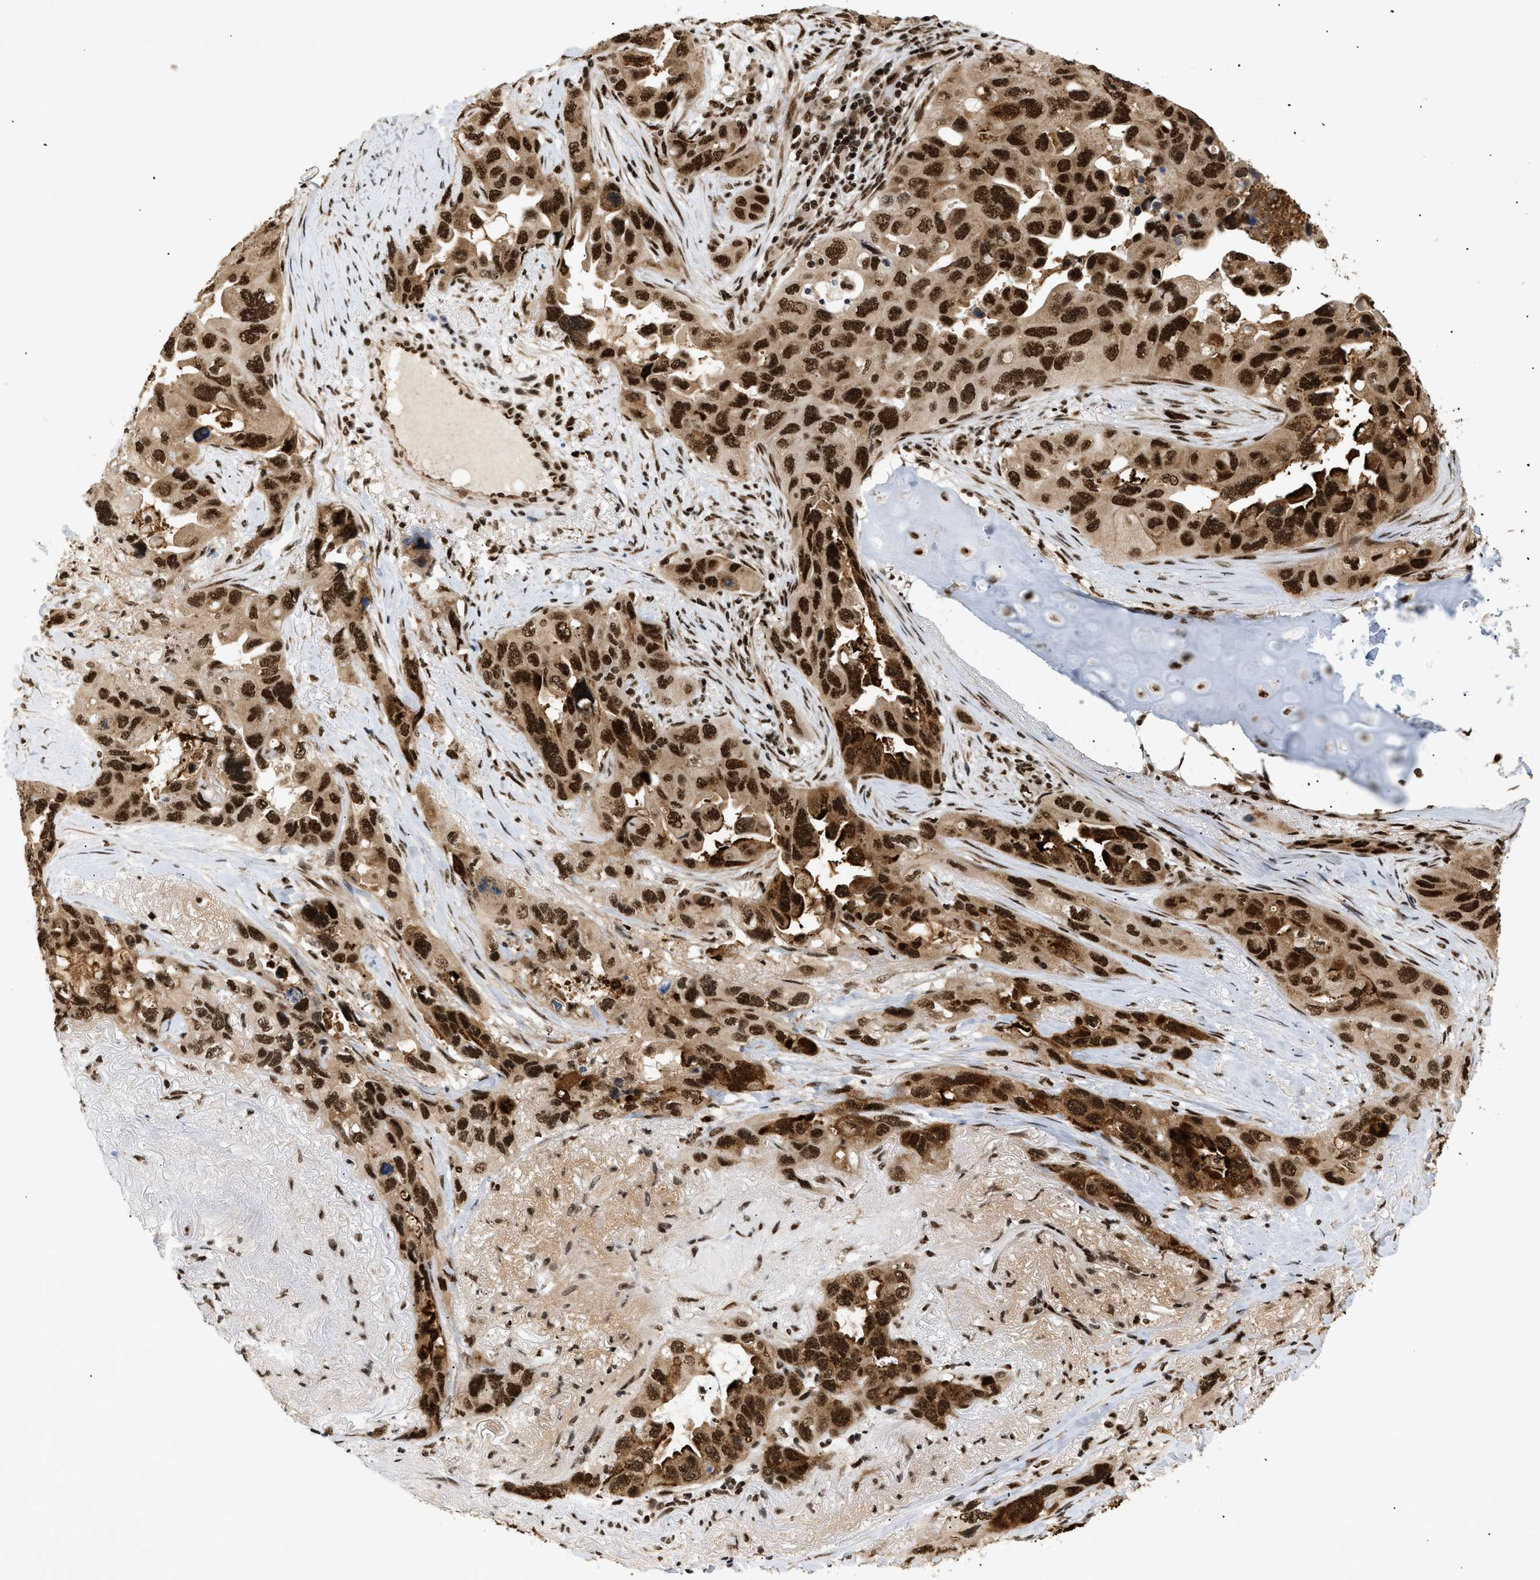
{"staining": {"intensity": "strong", "quantity": ">75%", "location": "cytoplasmic/membranous,nuclear"}, "tissue": "lung cancer", "cell_type": "Tumor cells", "image_type": "cancer", "snomed": [{"axis": "morphology", "description": "Squamous cell carcinoma, NOS"}, {"axis": "topography", "description": "Lung"}], "caption": "Protein staining shows strong cytoplasmic/membranous and nuclear staining in about >75% of tumor cells in lung cancer (squamous cell carcinoma).", "gene": "RBM5", "patient": {"sex": "female", "age": 73}}